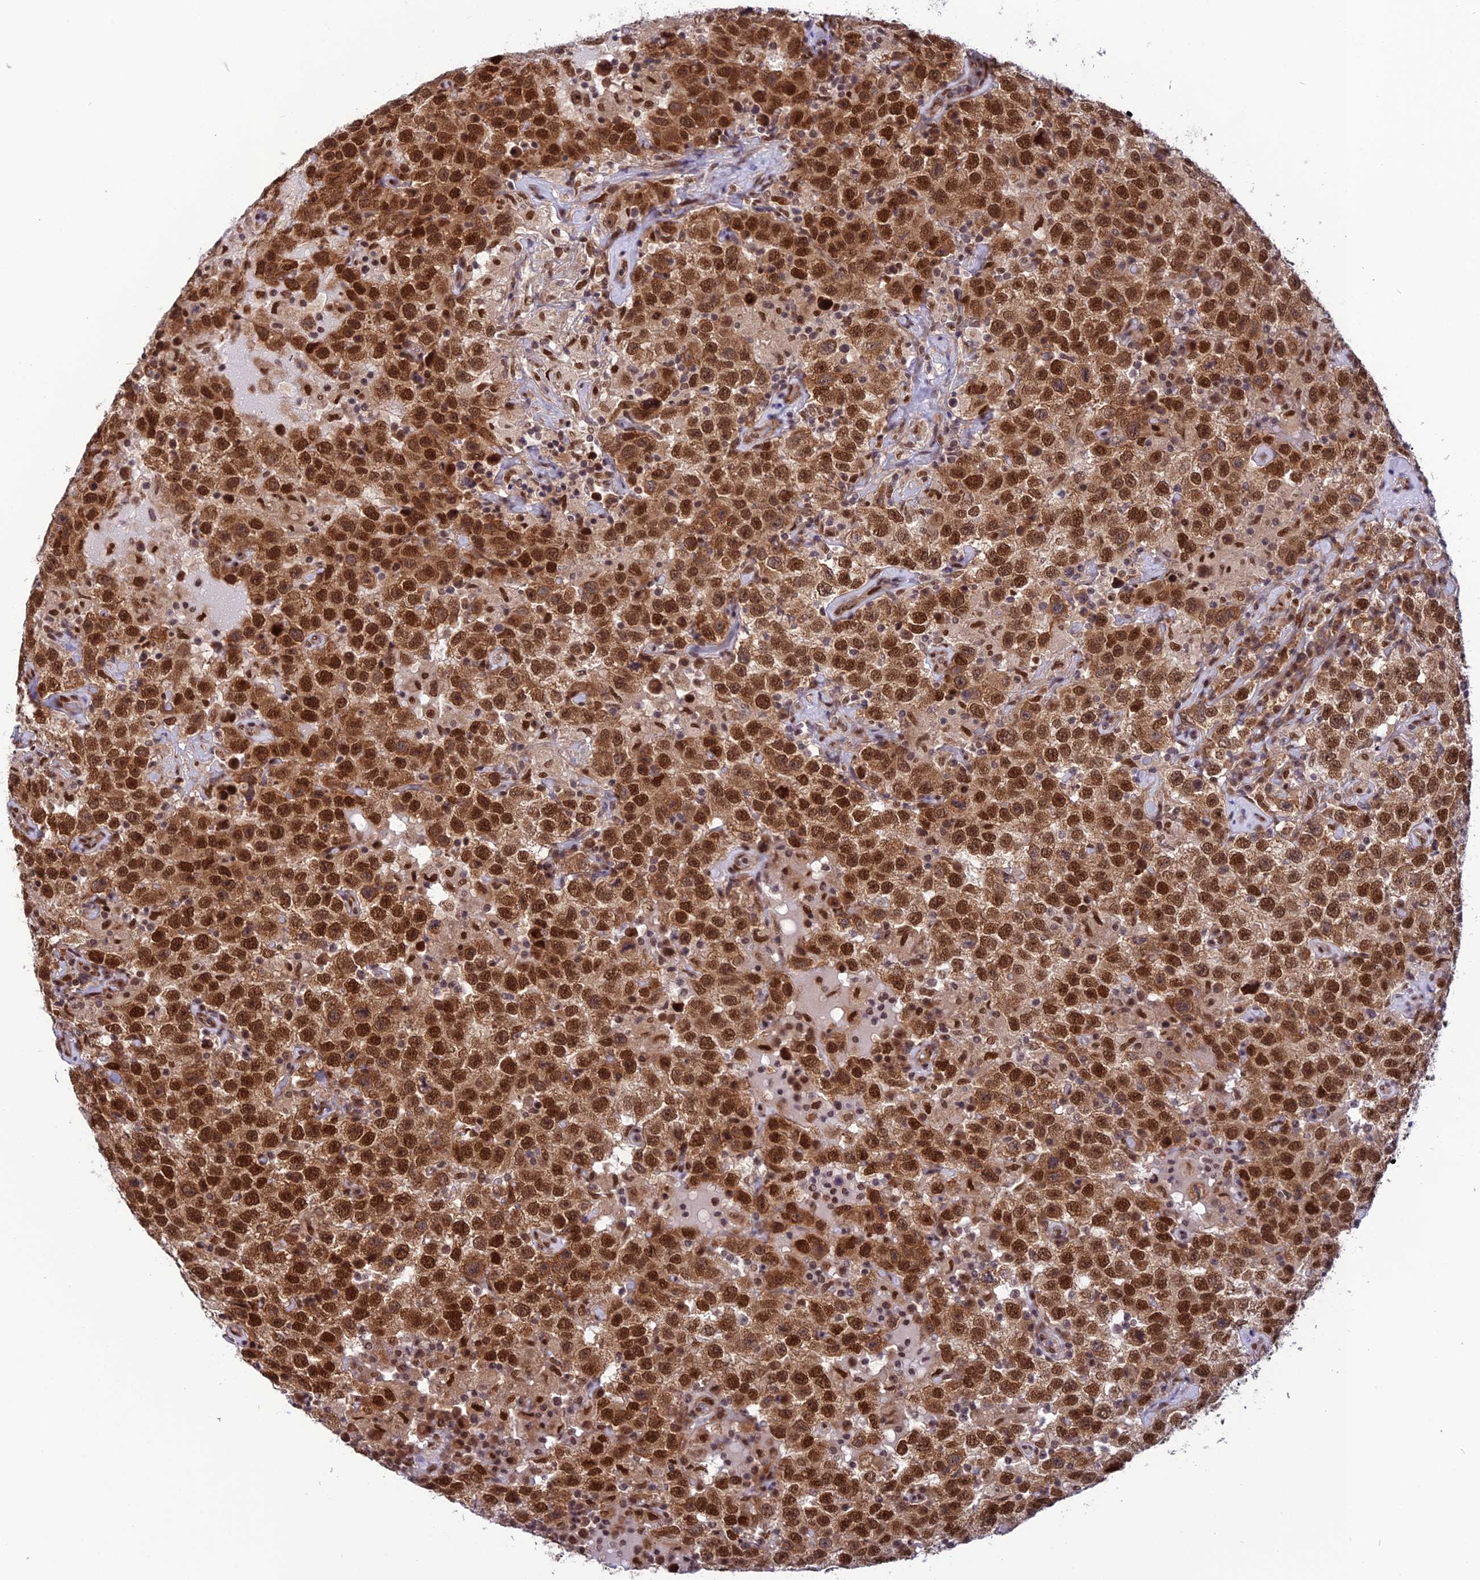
{"staining": {"intensity": "strong", "quantity": ">75%", "location": "cytoplasmic/membranous,nuclear"}, "tissue": "testis cancer", "cell_type": "Tumor cells", "image_type": "cancer", "snomed": [{"axis": "morphology", "description": "Seminoma, NOS"}, {"axis": "topography", "description": "Testis"}], "caption": "A brown stain highlights strong cytoplasmic/membranous and nuclear staining of a protein in testis seminoma tumor cells.", "gene": "RTRAF", "patient": {"sex": "male", "age": 41}}